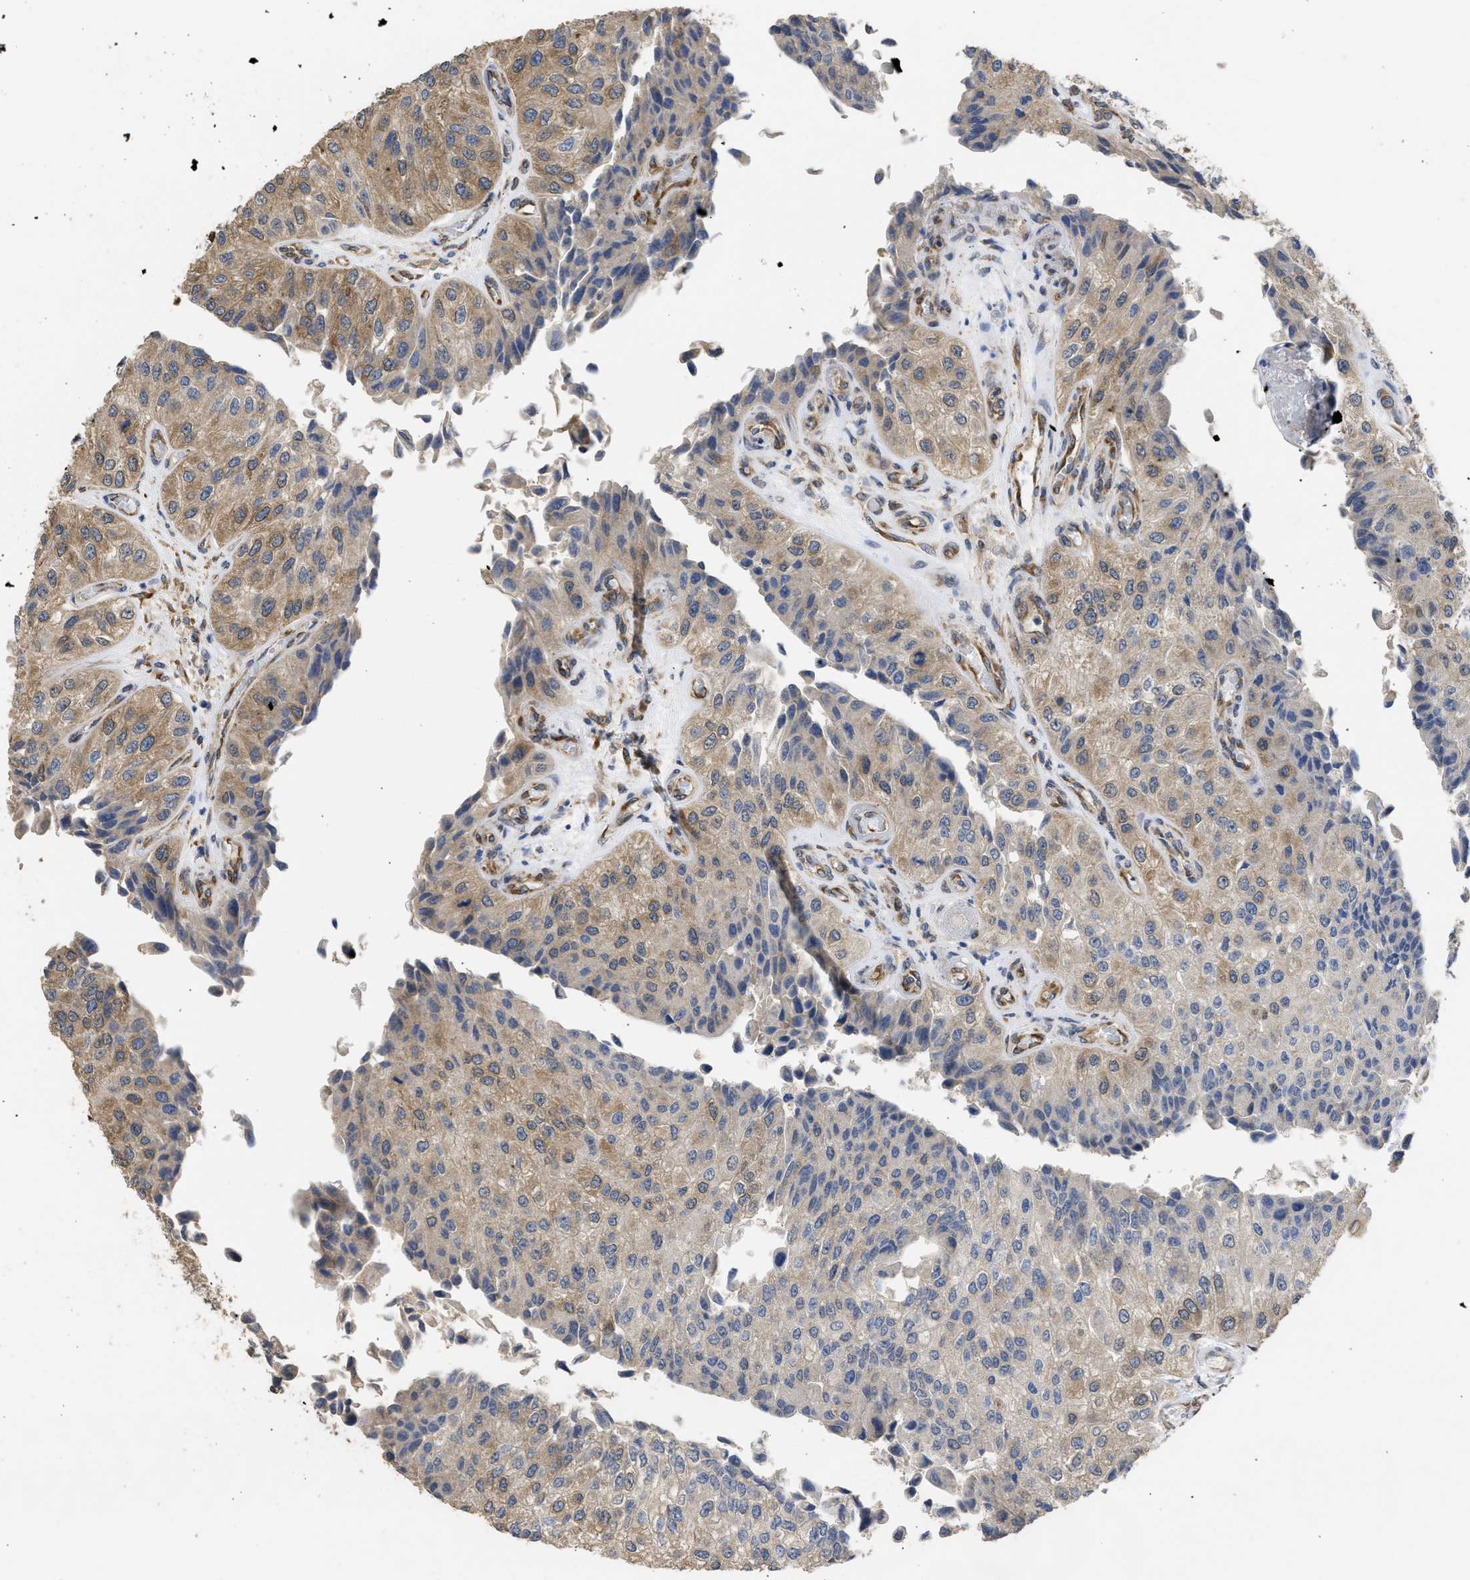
{"staining": {"intensity": "moderate", "quantity": "25%-75%", "location": "cytoplasmic/membranous"}, "tissue": "urothelial cancer", "cell_type": "Tumor cells", "image_type": "cancer", "snomed": [{"axis": "morphology", "description": "Urothelial carcinoma, High grade"}, {"axis": "topography", "description": "Kidney"}, {"axis": "topography", "description": "Urinary bladder"}], "caption": "The micrograph exhibits a brown stain indicating the presence of a protein in the cytoplasmic/membranous of tumor cells in urothelial carcinoma (high-grade).", "gene": "DNAJC1", "patient": {"sex": "male", "age": 77}}